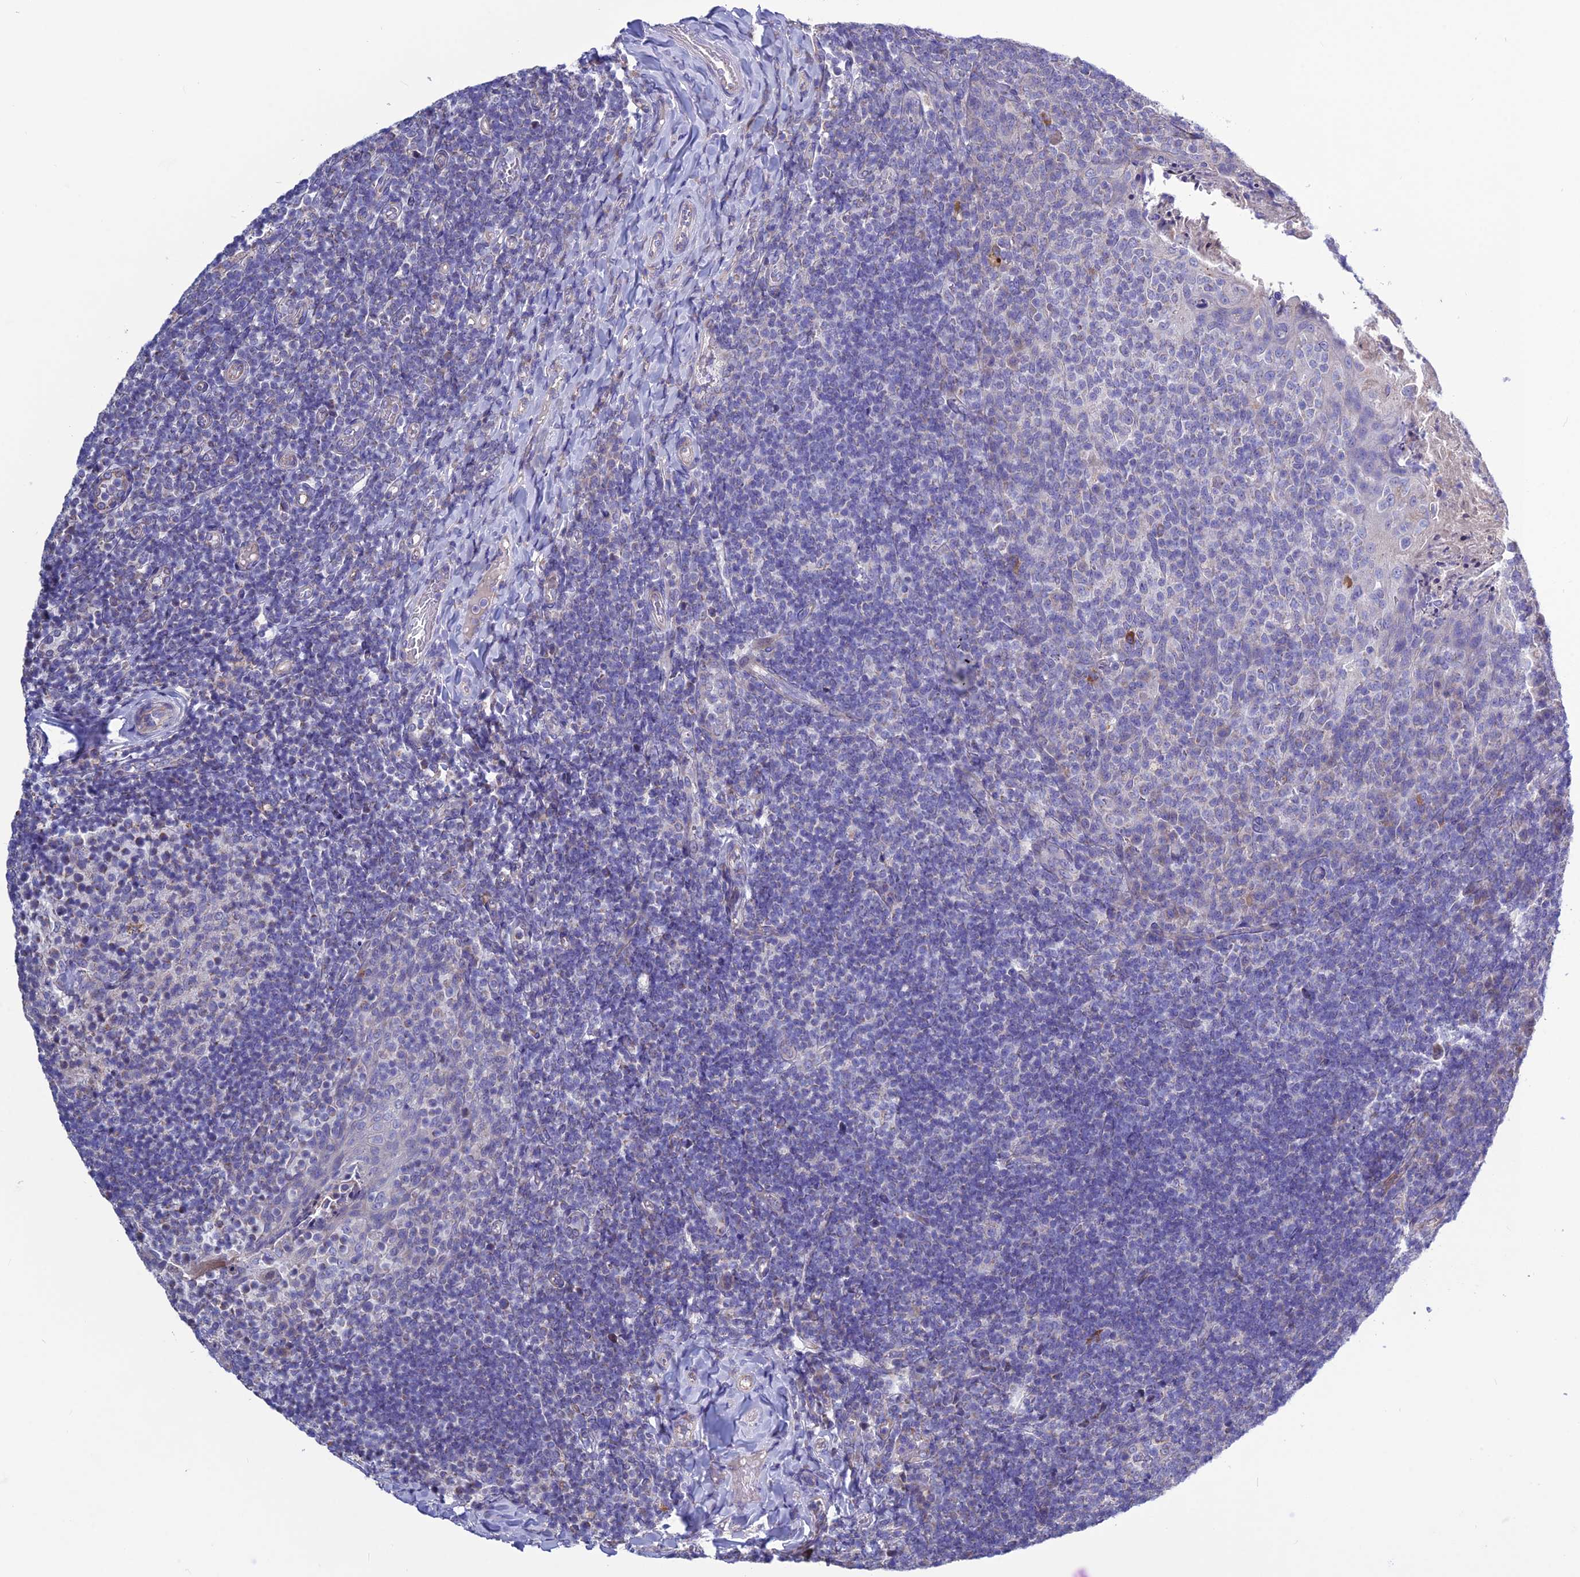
{"staining": {"intensity": "negative", "quantity": "none", "location": "none"}, "tissue": "tonsil", "cell_type": "Germinal center cells", "image_type": "normal", "snomed": [{"axis": "morphology", "description": "Normal tissue, NOS"}, {"axis": "topography", "description": "Tonsil"}], "caption": "This is an immunohistochemistry (IHC) photomicrograph of benign tonsil. There is no expression in germinal center cells.", "gene": "BHMT2", "patient": {"sex": "female", "age": 10}}